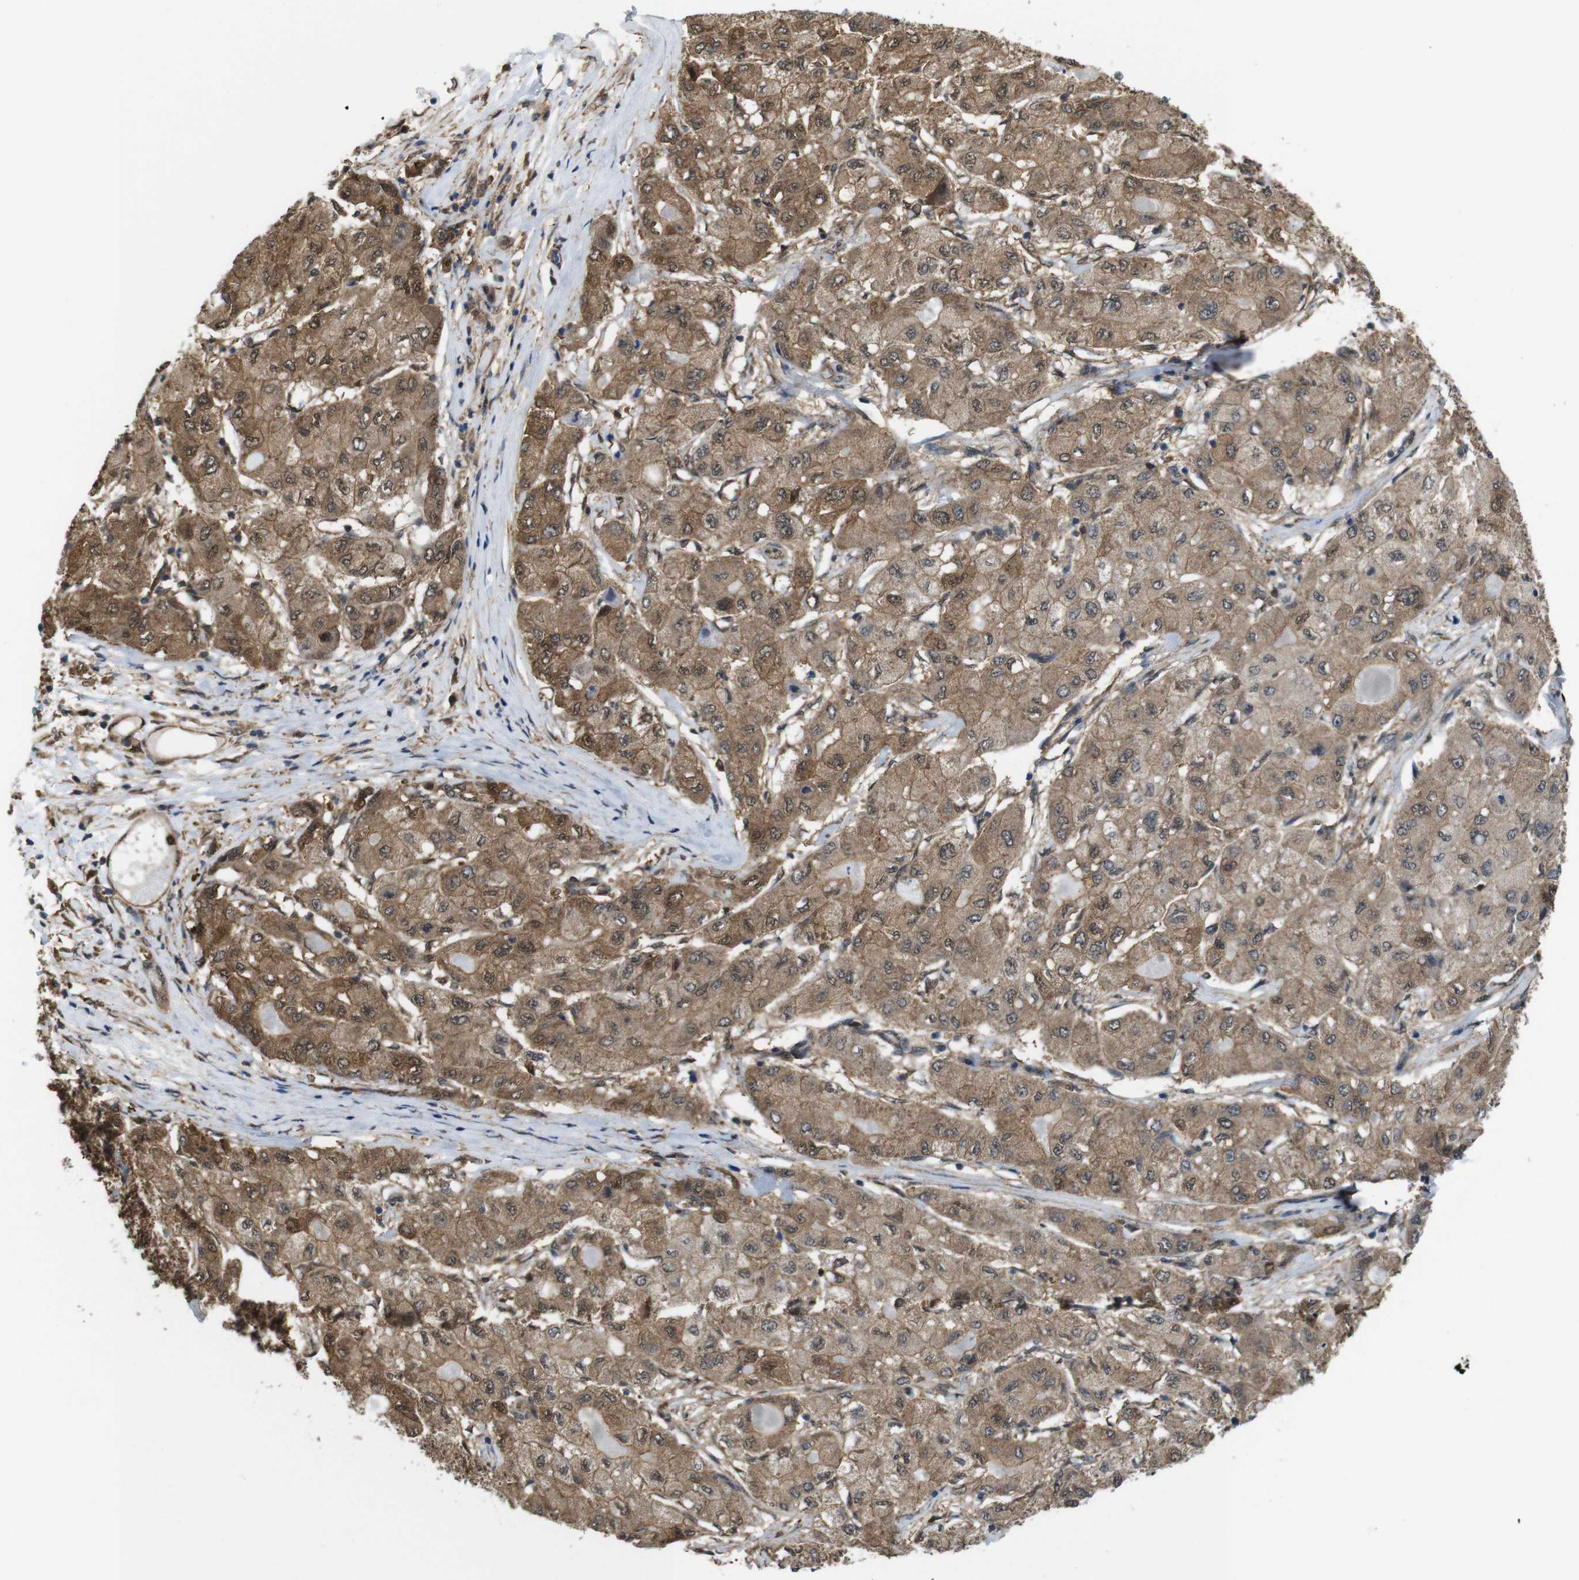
{"staining": {"intensity": "moderate", "quantity": ">75%", "location": "cytoplasmic/membranous"}, "tissue": "liver cancer", "cell_type": "Tumor cells", "image_type": "cancer", "snomed": [{"axis": "morphology", "description": "Carcinoma, Hepatocellular, NOS"}, {"axis": "topography", "description": "Liver"}], "caption": "Human hepatocellular carcinoma (liver) stained with a protein marker displays moderate staining in tumor cells.", "gene": "YWHAG", "patient": {"sex": "male", "age": 80}}